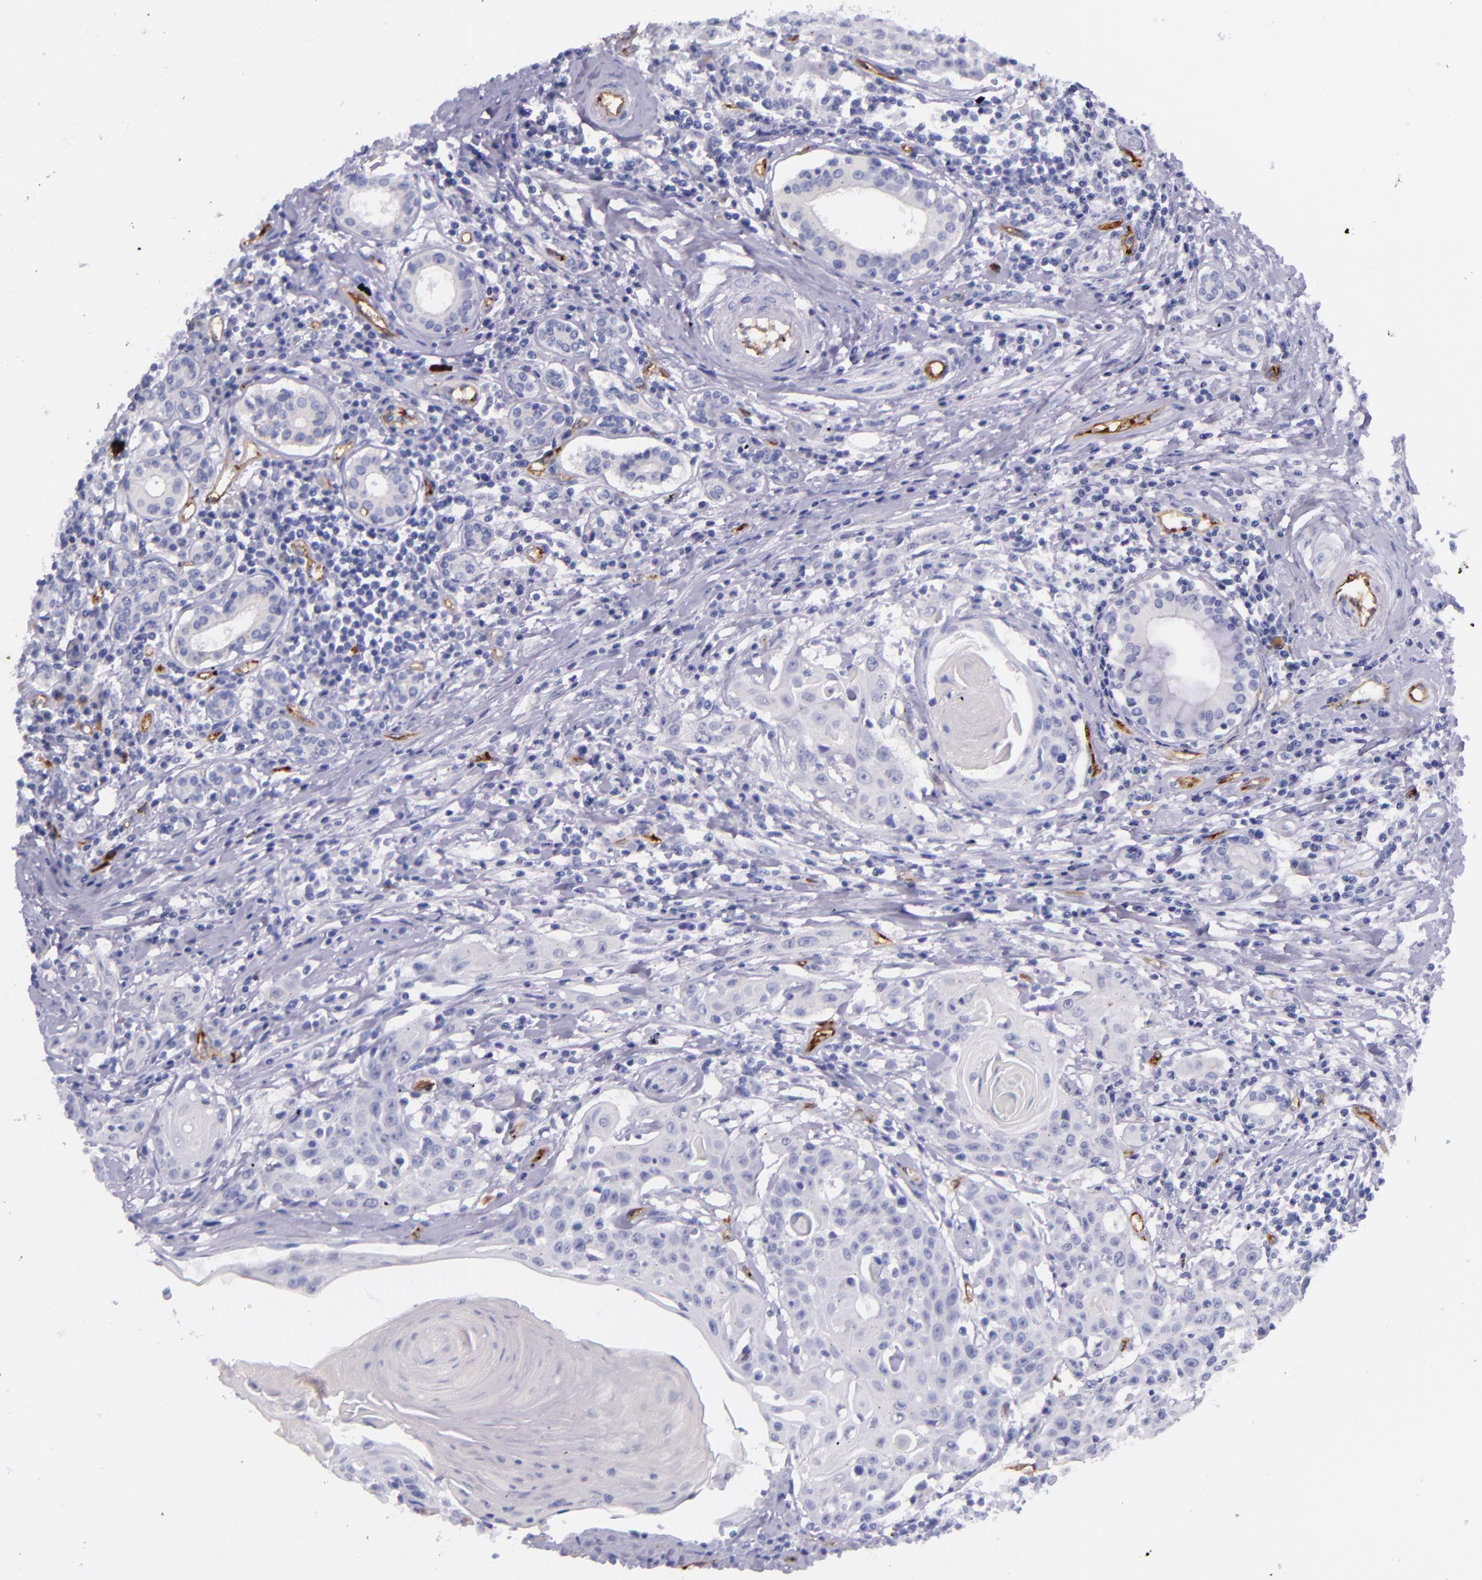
{"staining": {"intensity": "negative", "quantity": "none", "location": "none"}, "tissue": "head and neck cancer", "cell_type": "Tumor cells", "image_type": "cancer", "snomed": [{"axis": "morphology", "description": "Squamous cell carcinoma, NOS"}, {"axis": "morphology", "description": "Squamous cell carcinoma, metastatic, NOS"}, {"axis": "topography", "description": "Lymph node"}, {"axis": "topography", "description": "Salivary gland"}, {"axis": "topography", "description": "Head-Neck"}], "caption": "Tumor cells are negative for brown protein staining in metastatic squamous cell carcinoma (head and neck).", "gene": "NOS3", "patient": {"sex": "female", "age": 74}}